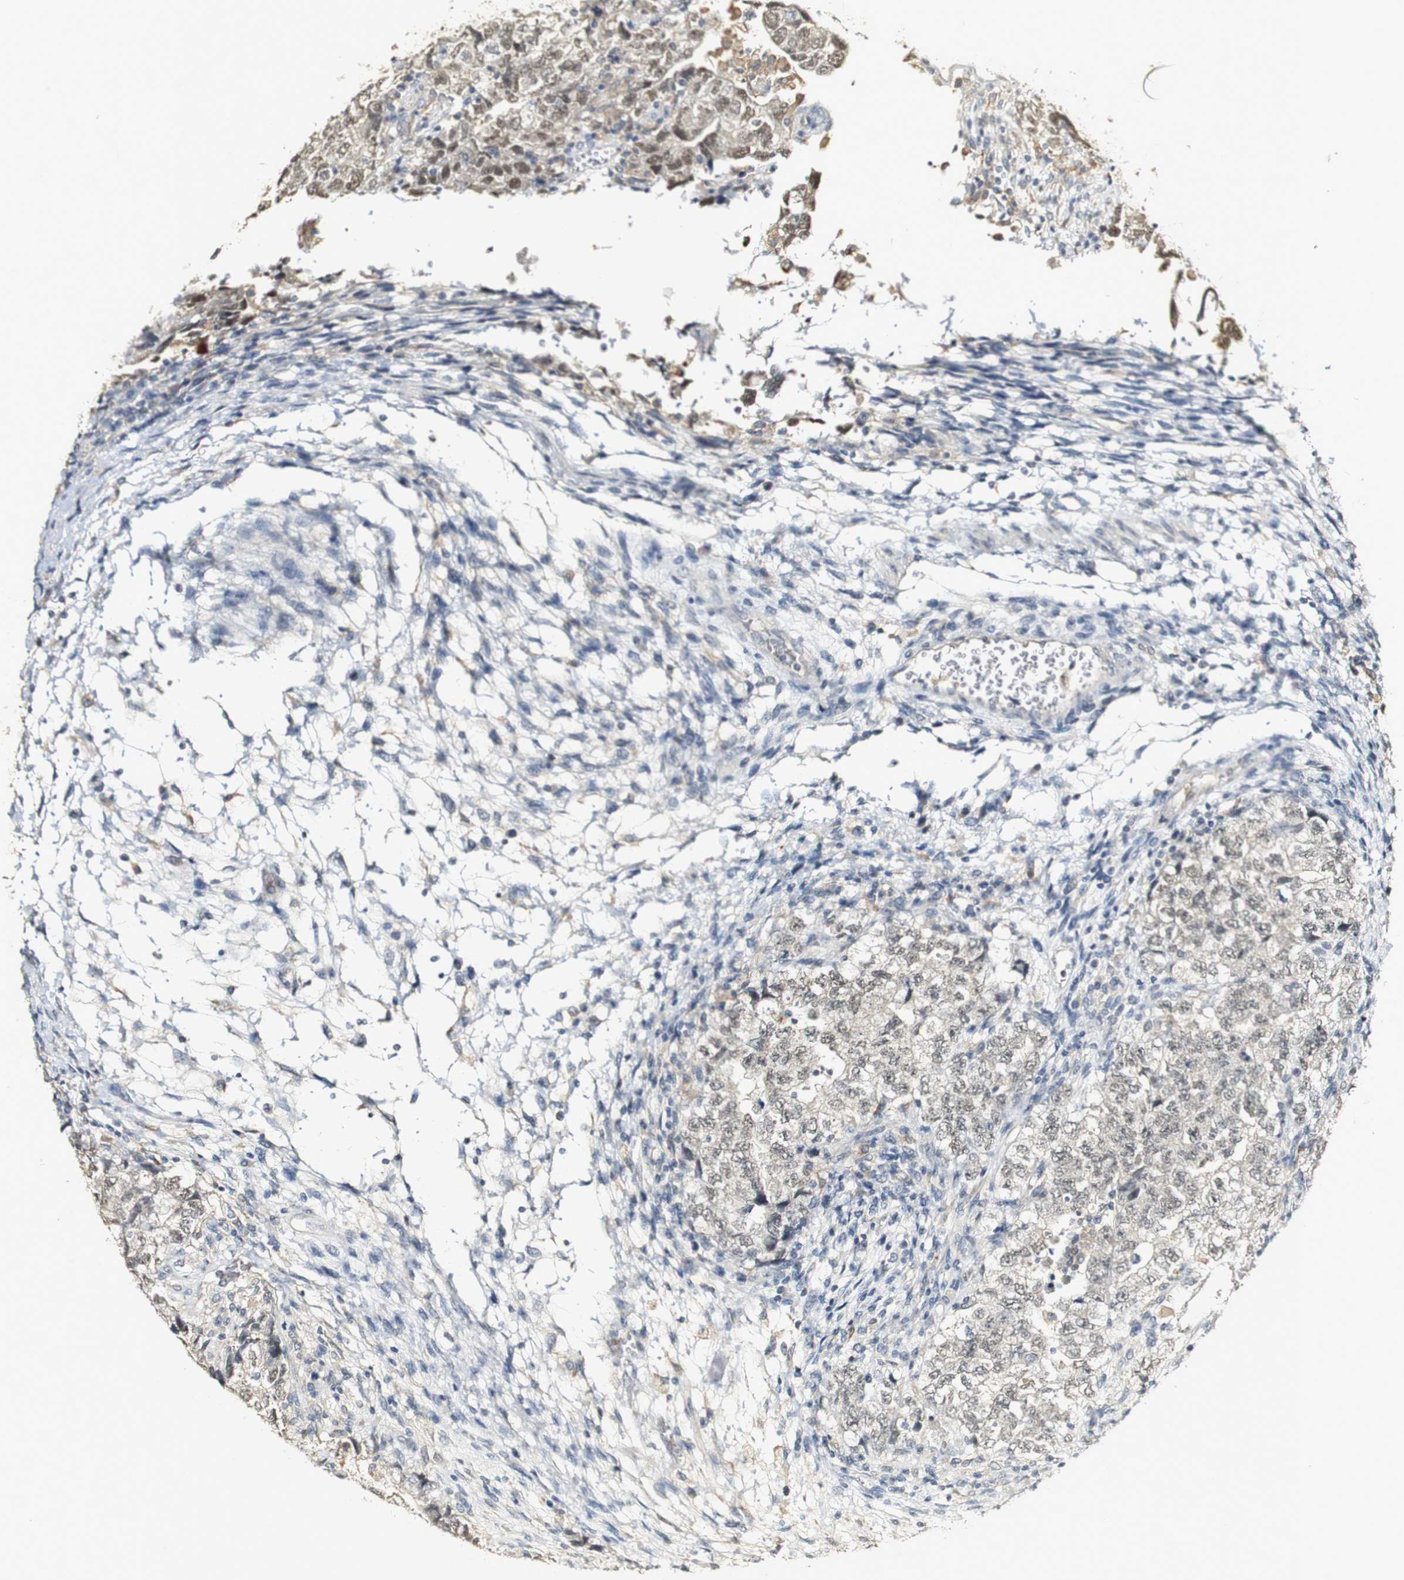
{"staining": {"intensity": "weak", "quantity": ">75%", "location": "nuclear"}, "tissue": "testis cancer", "cell_type": "Tumor cells", "image_type": "cancer", "snomed": [{"axis": "morphology", "description": "Carcinoma, Embryonal, NOS"}, {"axis": "topography", "description": "Testis"}], "caption": "Human testis cancer (embryonal carcinoma) stained with a protein marker exhibits weak staining in tumor cells.", "gene": "SYT7", "patient": {"sex": "male", "age": 36}}